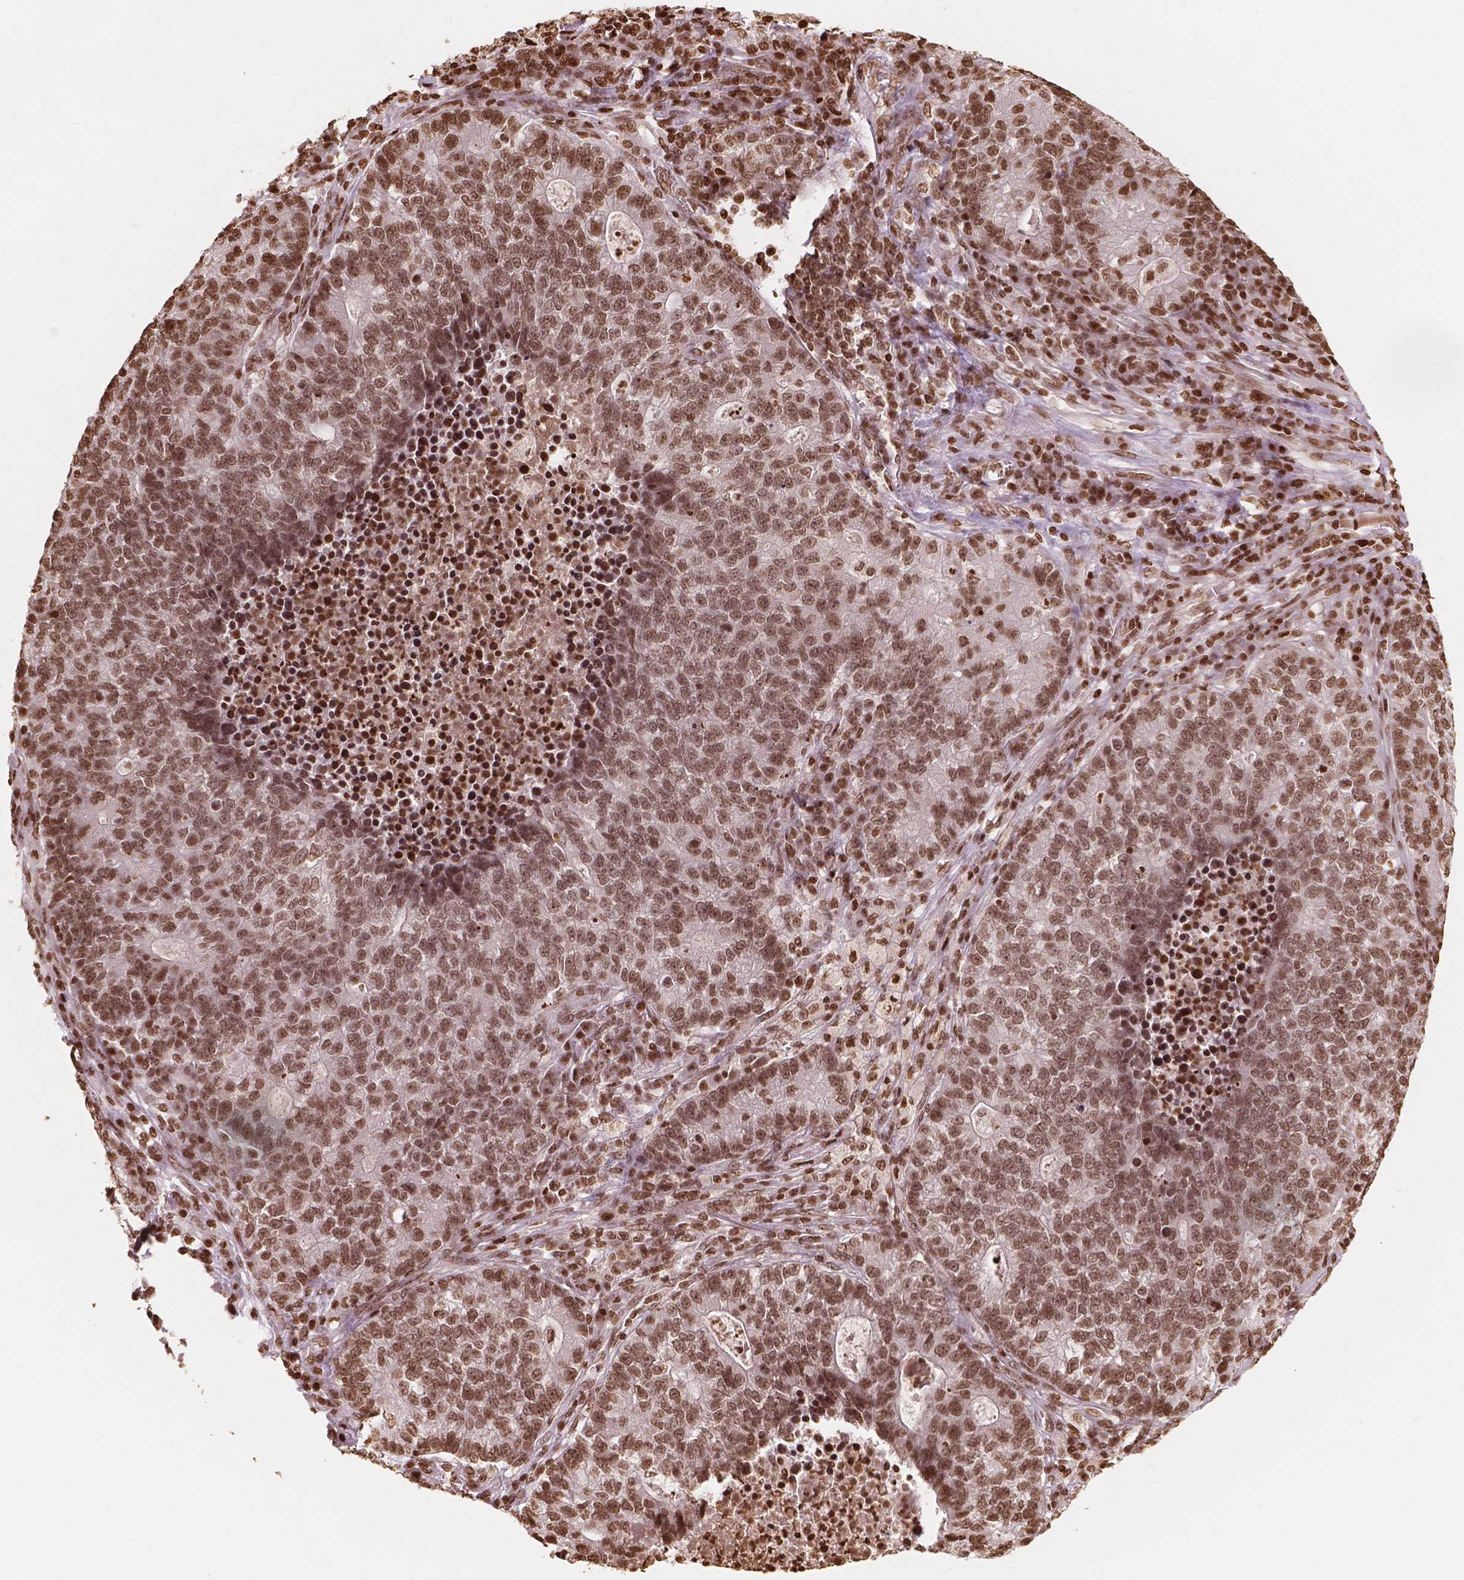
{"staining": {"intensity": "moderate", "quantity": ">75%", "location": "nuclear"}, "tissue": "lung cancer", "cell_type": "Tumor cells", "image_type": "cancer", "snomed": [{"axis": "morphology", "description": "Adenocarcinoma, NOS"}, {"axis": "topography", "description": "Lung"}], "caption": "Adenocarcinoma (lung) stained with a brown dye demonstrates moderate nuclear positive expression in about >75% of tumor cells.", "gene": "H3C7", "patient": {"sex": "male", "age": 57}}